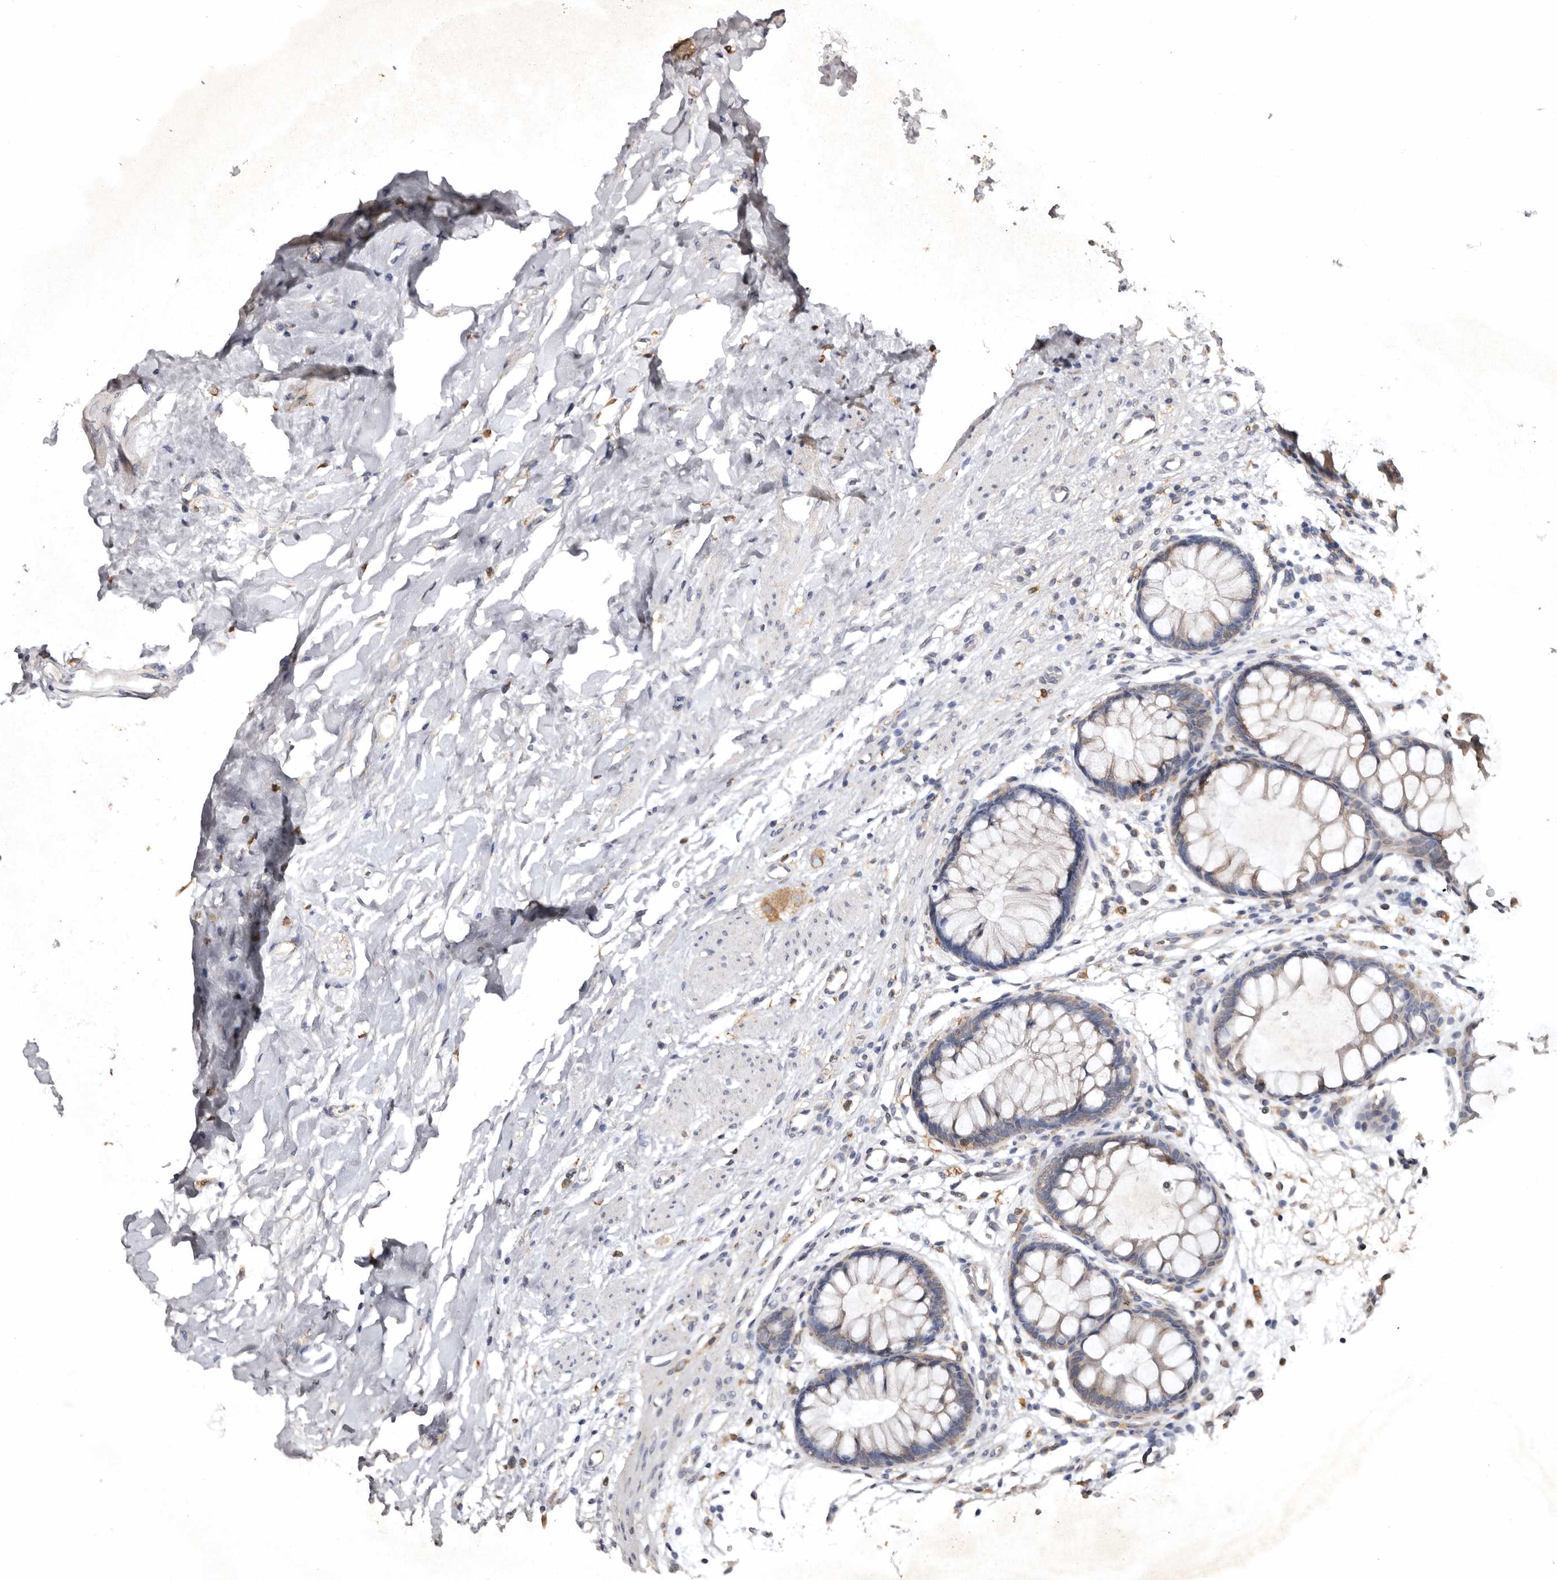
{"staining": {"intensity": "weak", "quantity": "25%-75%", "location": "cytoplasmic/membranous"}, "tissue": "colon", "cell_type": "Endothelial cells", "image_type": "normal", "snomed": [{"axis": "morphology", "description": "Normal tissue, NOS"}, {"axis": "topography", "description": "Colon"}], "caption": "Colon stained for a protein demonstrates weak cytoplasmic/membranous positivity in endothelial cells. (DAB (3,3'-diaminobenzidine) IHC, brown staining for protein, blue staining for nuclei).", "gene": "INKA2", "patient": {"sex": "female", "age": 62}}